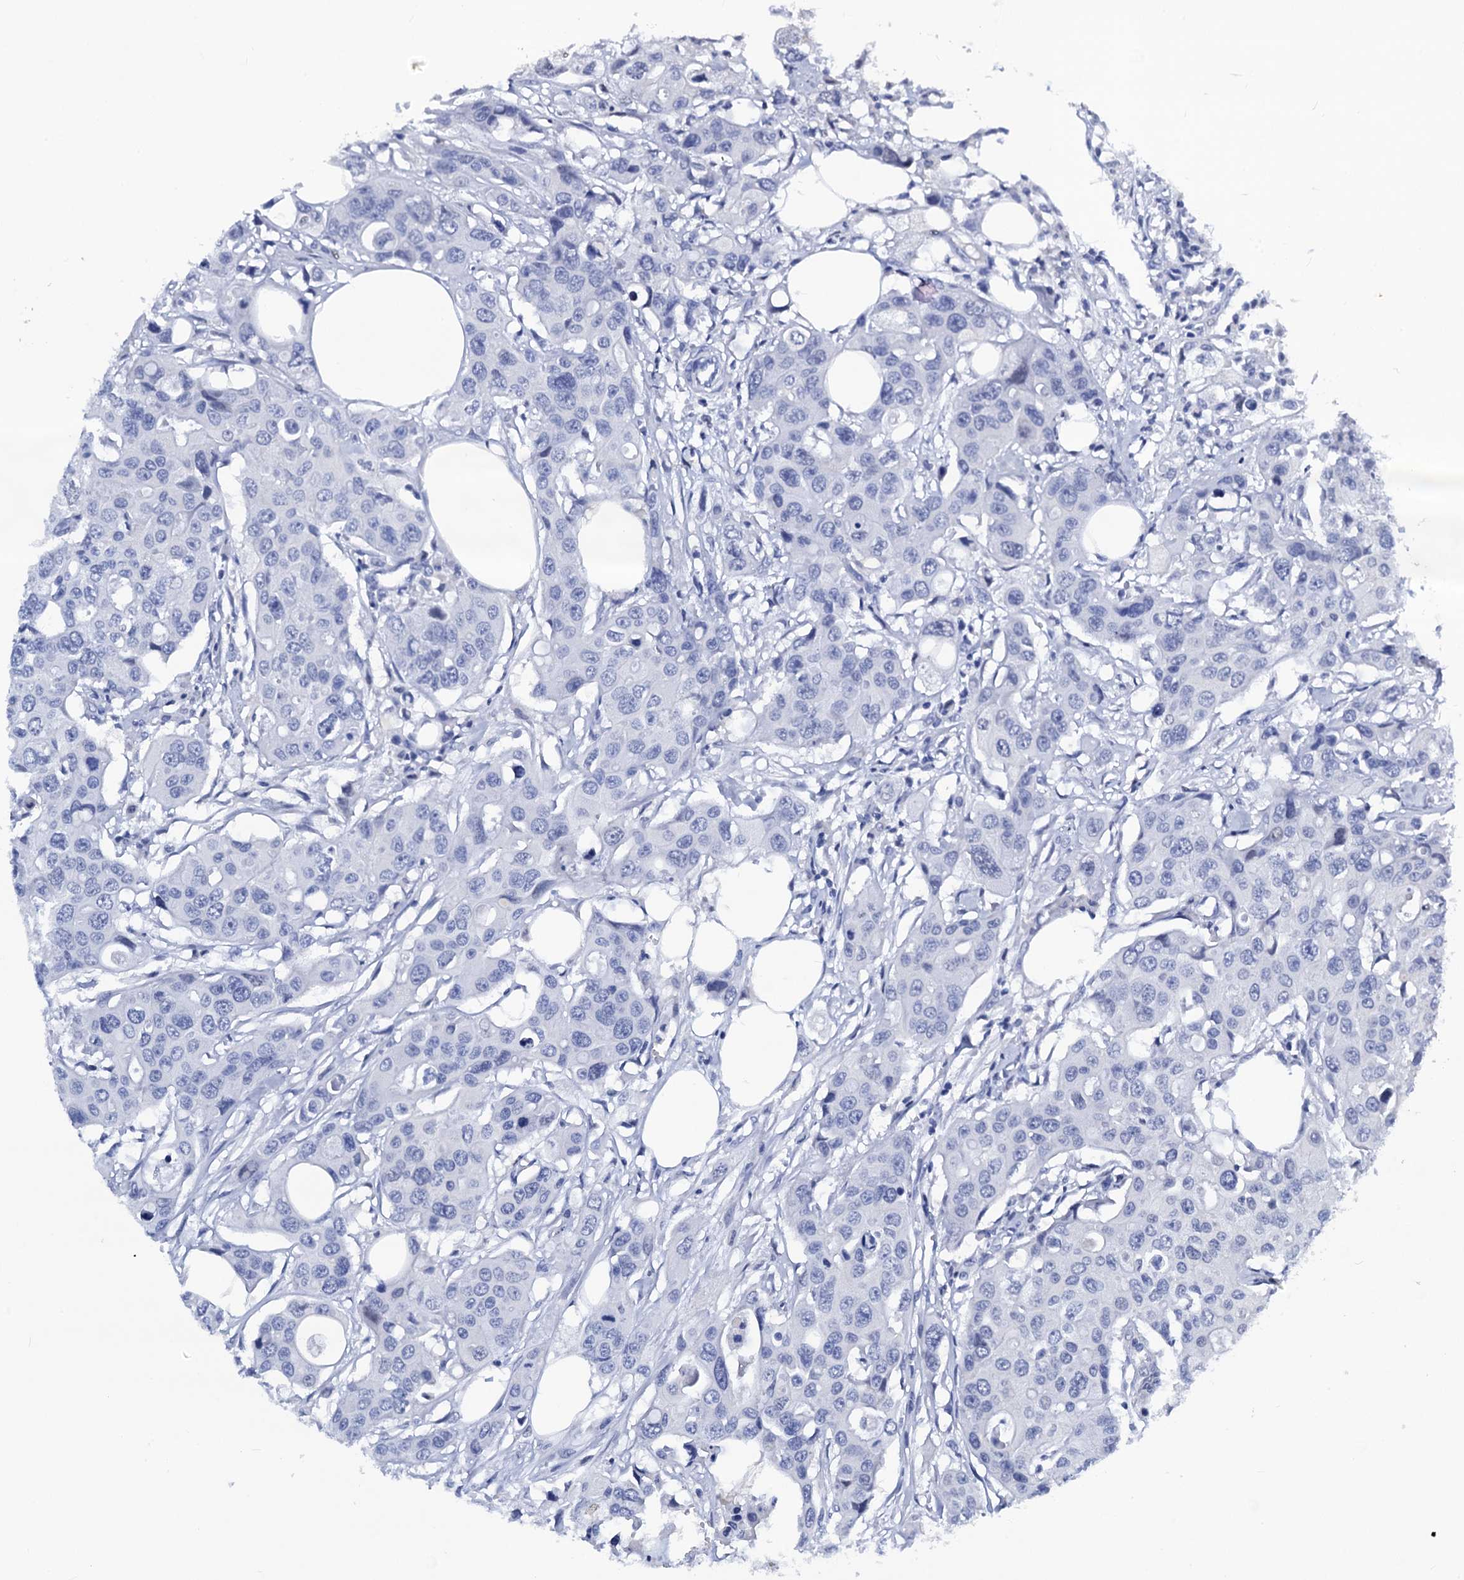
{"staining": {"intensity": "negative", "quantity": "none", "location": "none"}, "tissue": "colorectal cancer", "cell_type": "Tumor cells", "image_type": "cancer", "snomed": [{"axis": "morphology", "description": "Adenocarcinoma, NOS"}, {"axis": "topography", "description": "Colon"}], "caption": "Human colorectal cancer stained for a protein using IHC exhibits no positivity in tumor cells.", "gene": "LRRC30", "patient": {"sex": "male", "age": 77}}